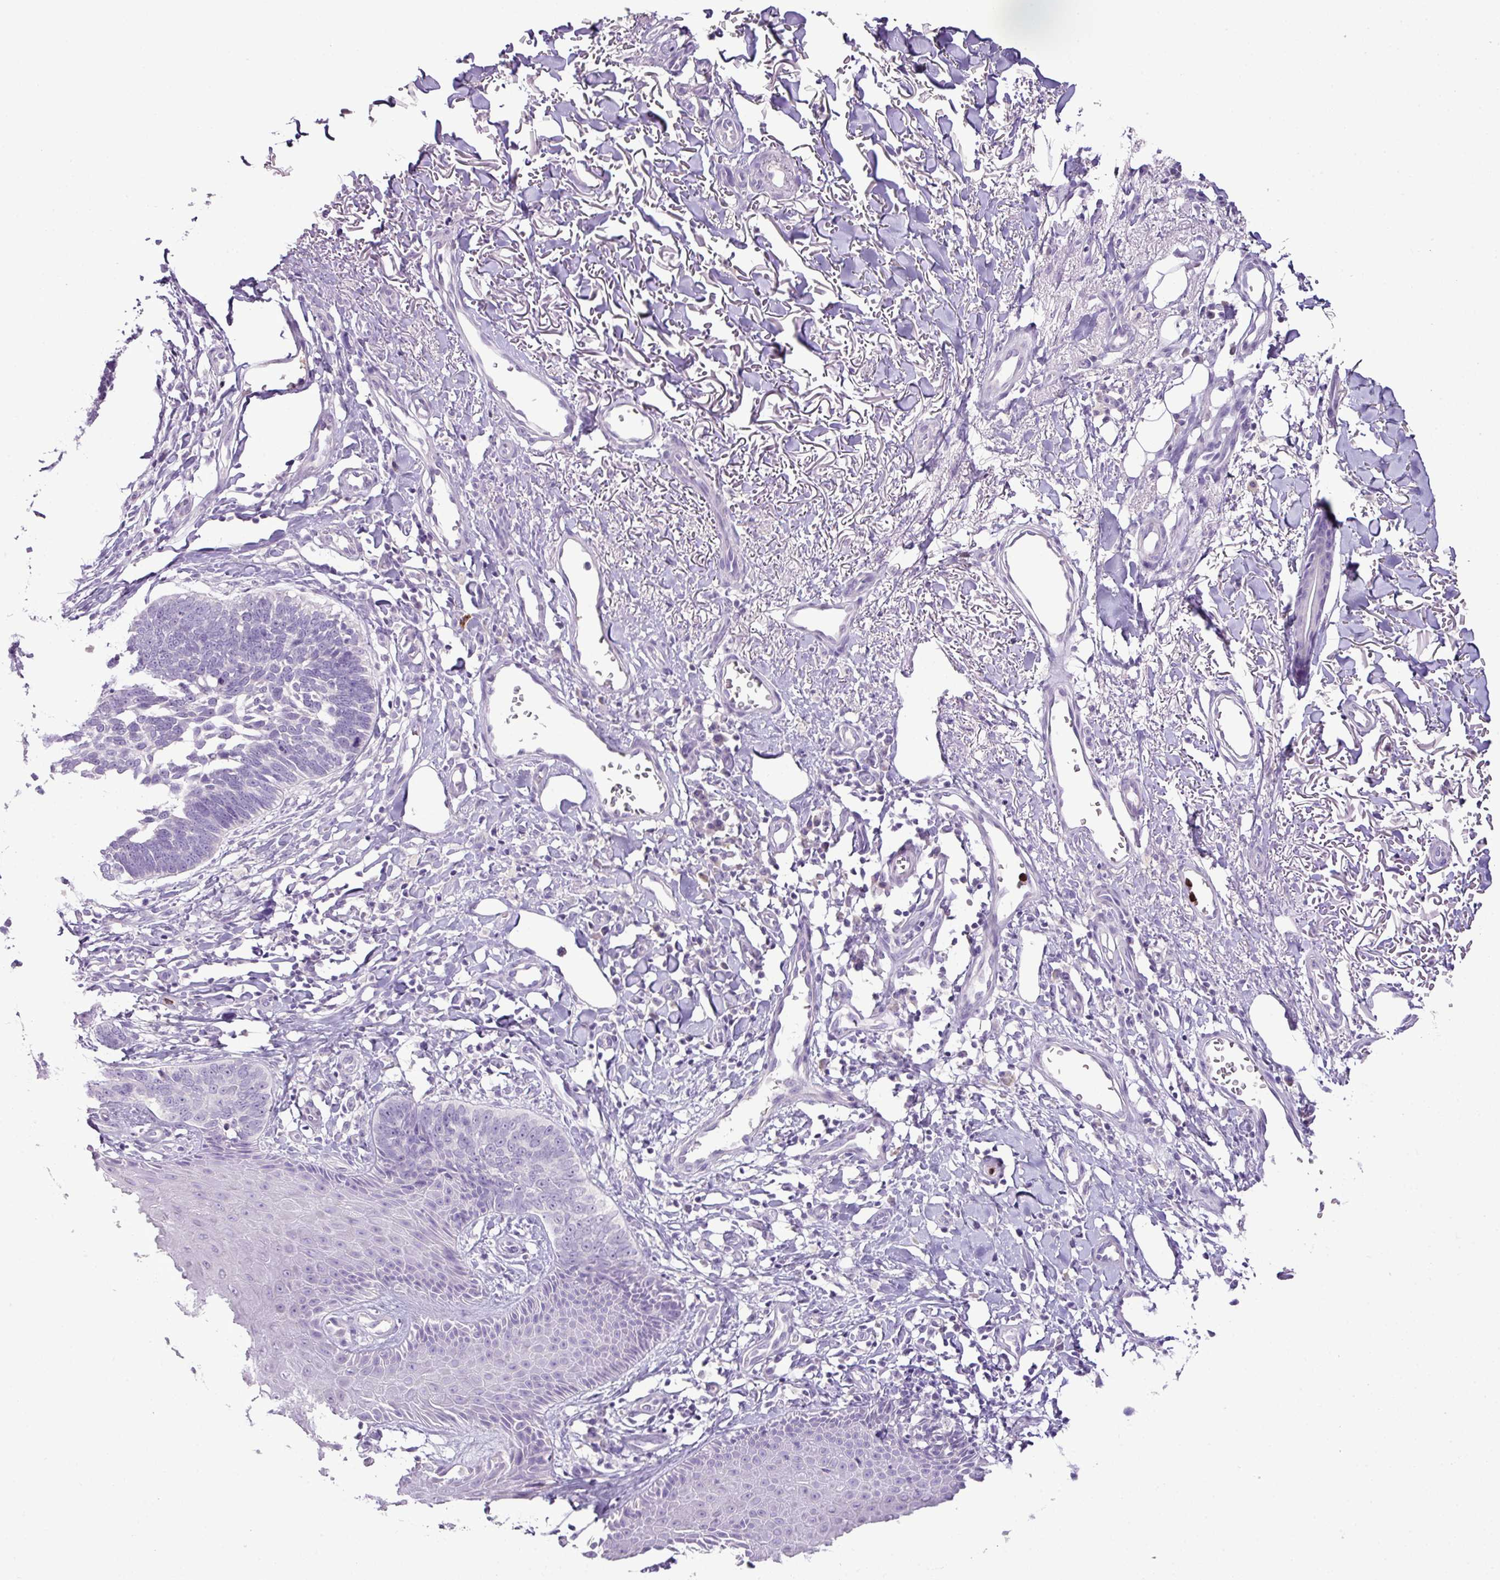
{"staining": {"intensity": "negative", "quantity": "none", "location": "none"}, "tissue": "skin cancer", "cell_type": "Tumor cells", "image_type": "cancer", "snomed": [{"axis": "morphology", "description": "Normal tissue, NOS"}, {"axis": "morphology", "description": "Basal cell carcinoma"}, {"axis": "topography", "description": "Skin"}], "caption": "Immunohistochemistry micrograph of neoplastic tissue: human skin cancer stained with DAB (3,3'-diaminobenzidine) displays no significant protein expression in tumor cells.", "gene": "HTR3E", "patient": {"sex": "male", "age": 77}}